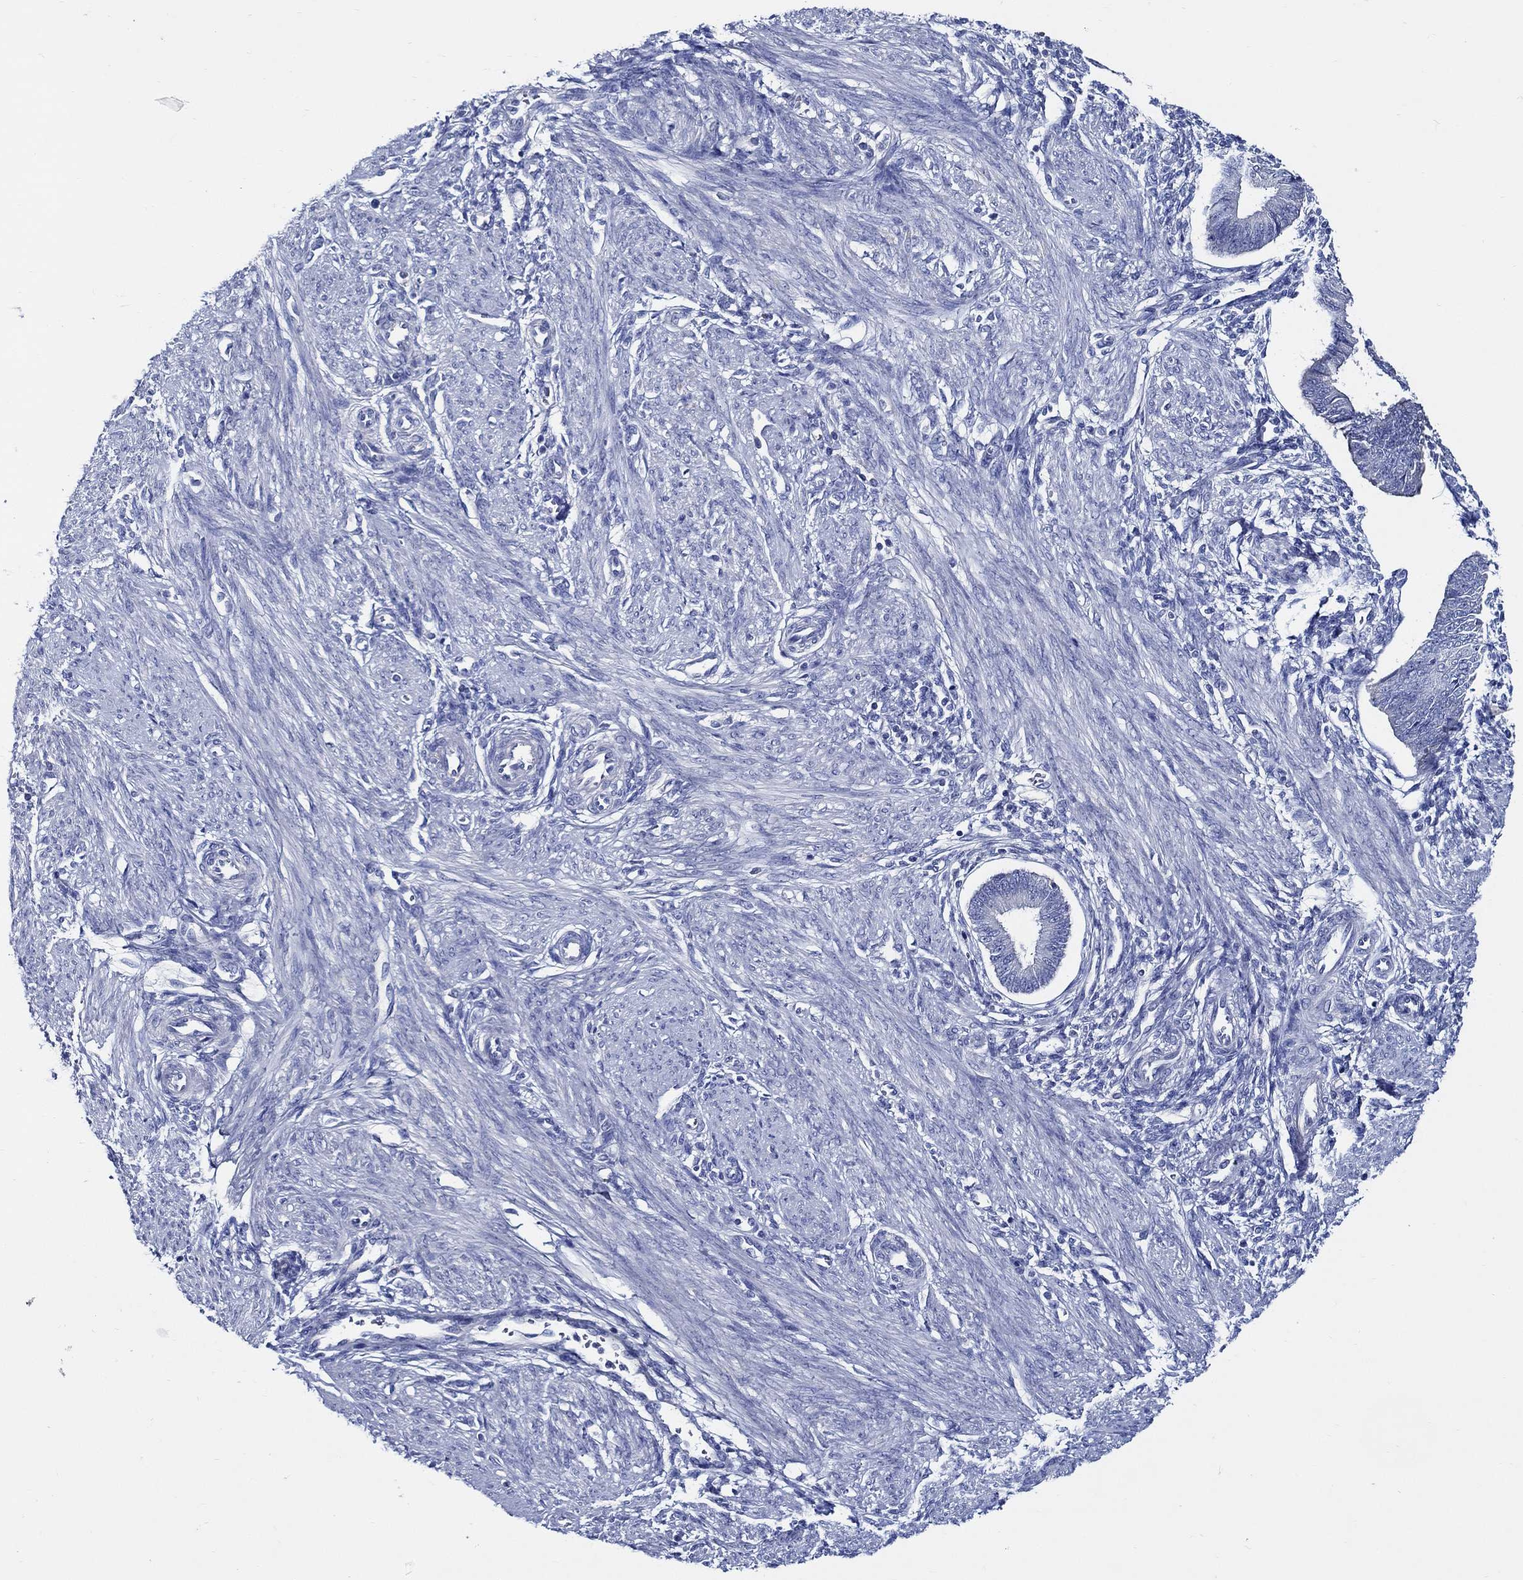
{"staining": {"intensity": "negative", "quantity": "none", "location": "none"}, "tissue": "endometrium", "cell_type": "Cells in endometrial stroma", "image_type": "normal", "snomed": [{"axis": "morphology", "description": "Normal tissue, NOS"}, {"axis": "topography", "description": "Endometrium"}], "caption": "DAB (3,3'-diaminobenzidine) immunohistochemical staining of normal endometrium shows no significant expression in cells in endometrial stroma. (Immunohistochemistry, brightfield microscopy, high magnification).", "gene": "SKOR1", "patient": {"sex": "female", "age": 39}}